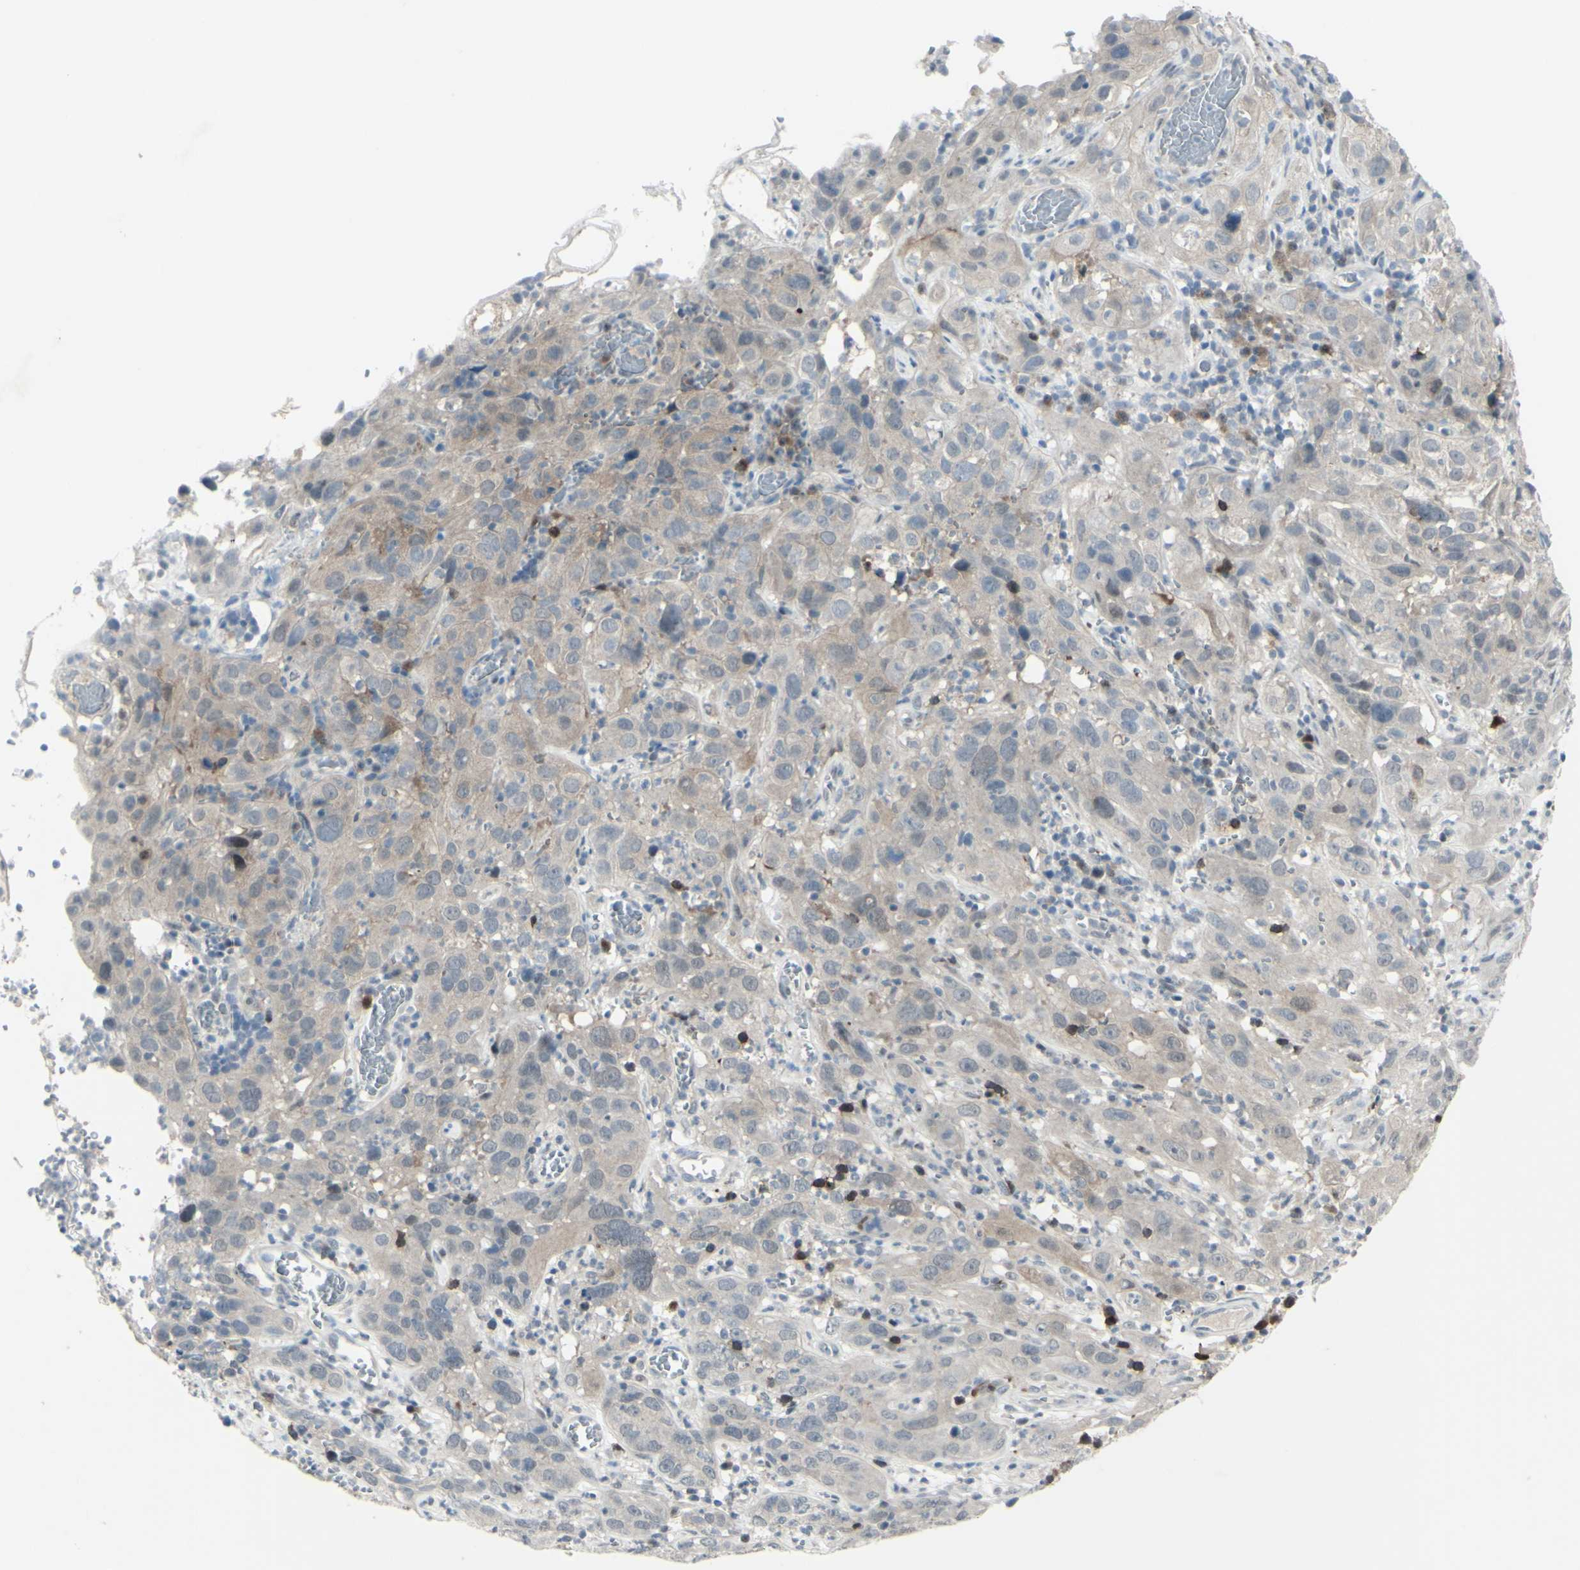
{"staining": {"intensity": "weak", "quantity": ">75%", "location": "cytoplasmic/membranous"}, "tissue": "cervical cancer", "cell_type": "Tumor cells", "image_type": "cancer", "snomed": [{"axis": "morphology", "description": "Squamous cell carcinoma, NOS"}, {"axis": "topography", "description": "Cervix"}], "caption": "IHC staining of cervical cancer (squamous cell carcinoma), which exhibits low levels of weak cytoplasmic/membranous staining in about >75% of tumor cells indicating weak cytoplasmic/membranous protein expression. The staining was performed using DAB (3,3'-diaminobenzidine) (brown) for protein detection and nuclei were counterstained in hematoxylin (blue).", "gene": "ETNK1", "patient": {"sex": "female", "age": 32}}